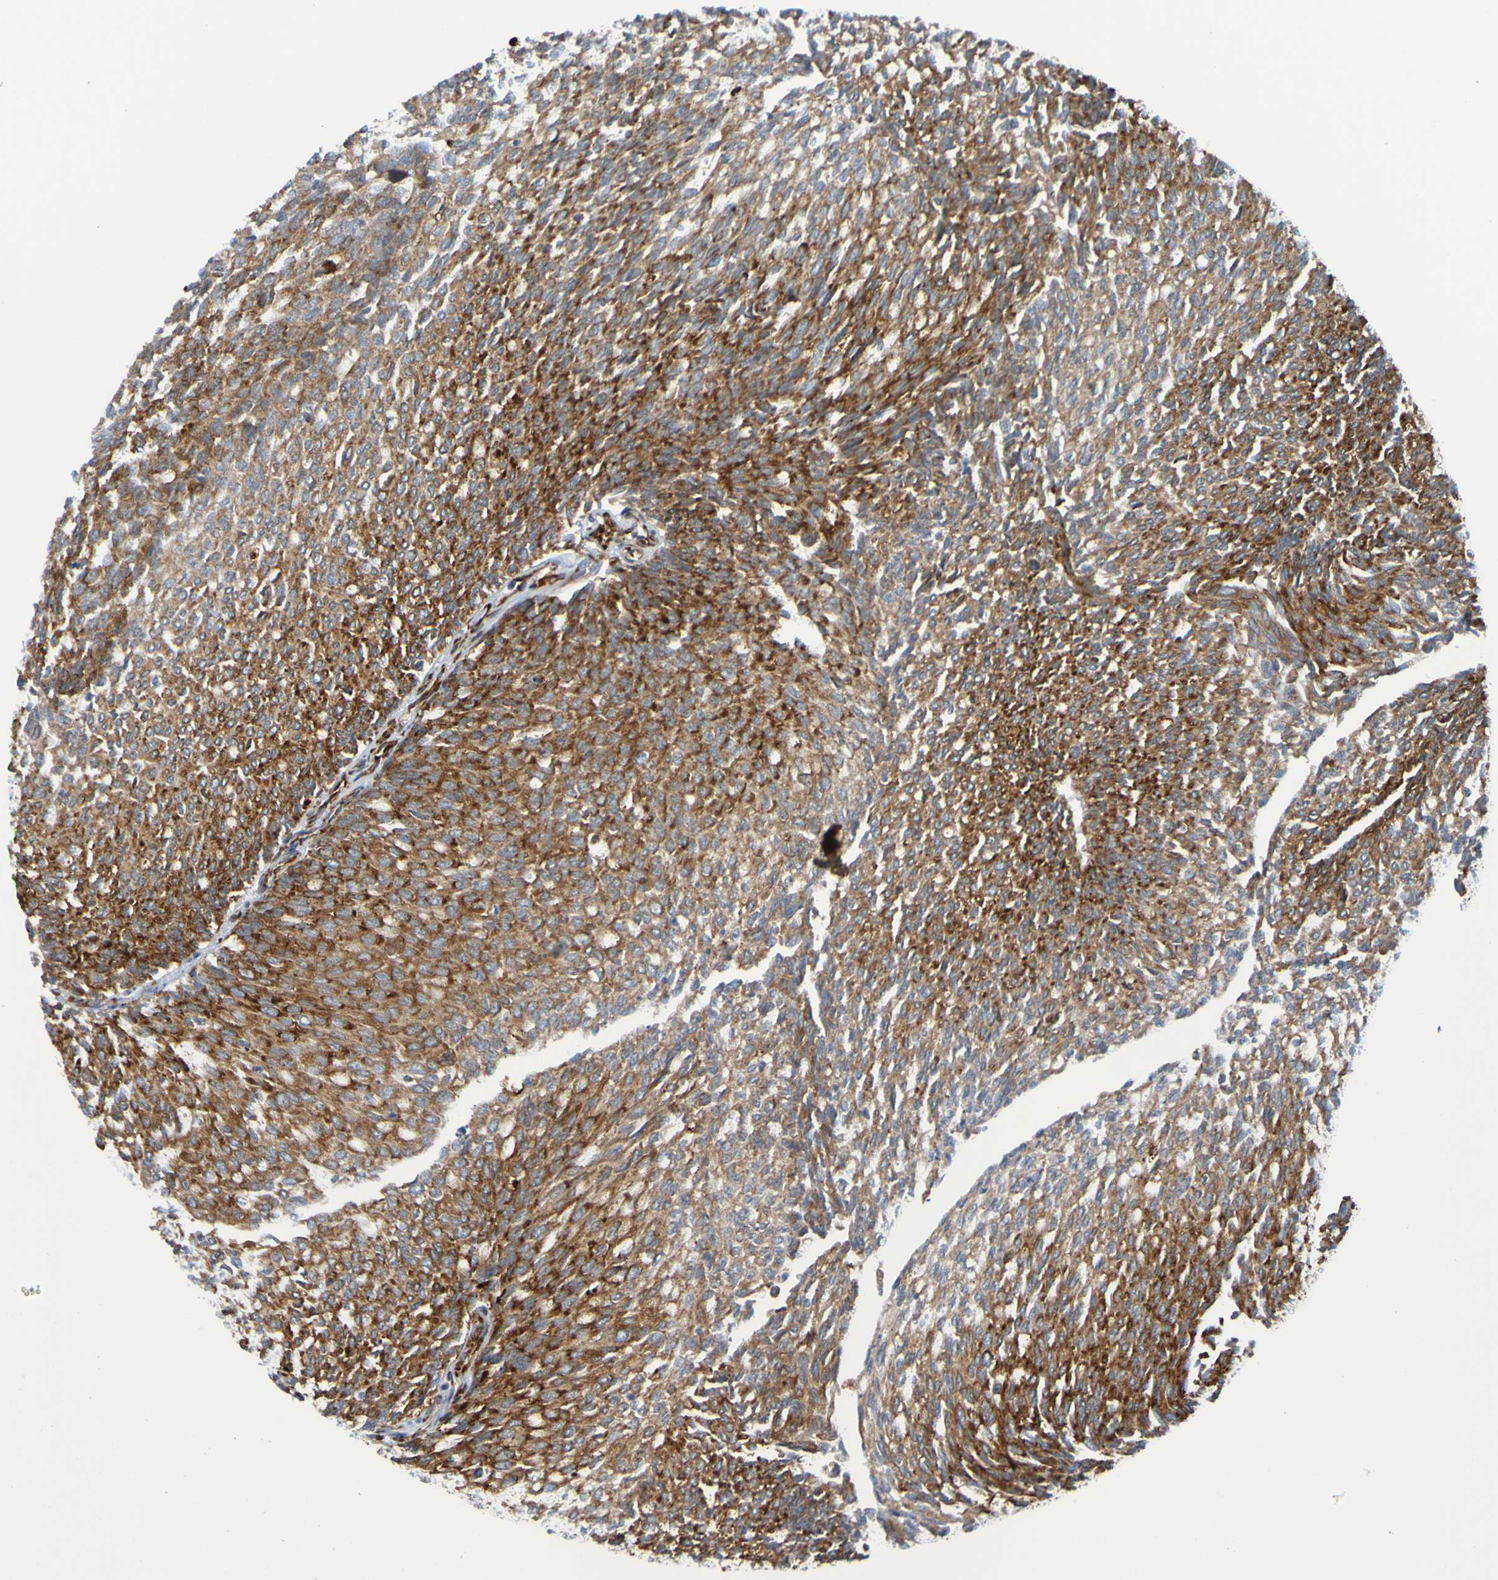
{"staining": {"intensity": "moderate", "quantity": "25%-75%", "location": "cytoplasmic/membranous"}, "tissue": "urothelial cancer", "cell_type": "Tumor cells", "image_type": "cancer", "snomed": [{"axis": "morphology", "description": "Urothelial carcinoma, Low grade"}, {"axis": "topography", "description": "Urinary bladder"}], "caption": "High-power microscopy captured an IHC photomicrograph of urothelial cancer, revealing moderate cytoplasmic/membranous positivity in approximately 25%-75% of tumor cells.", "gene": "SSR1", "patient": {"sex": "female", "age": 79}}